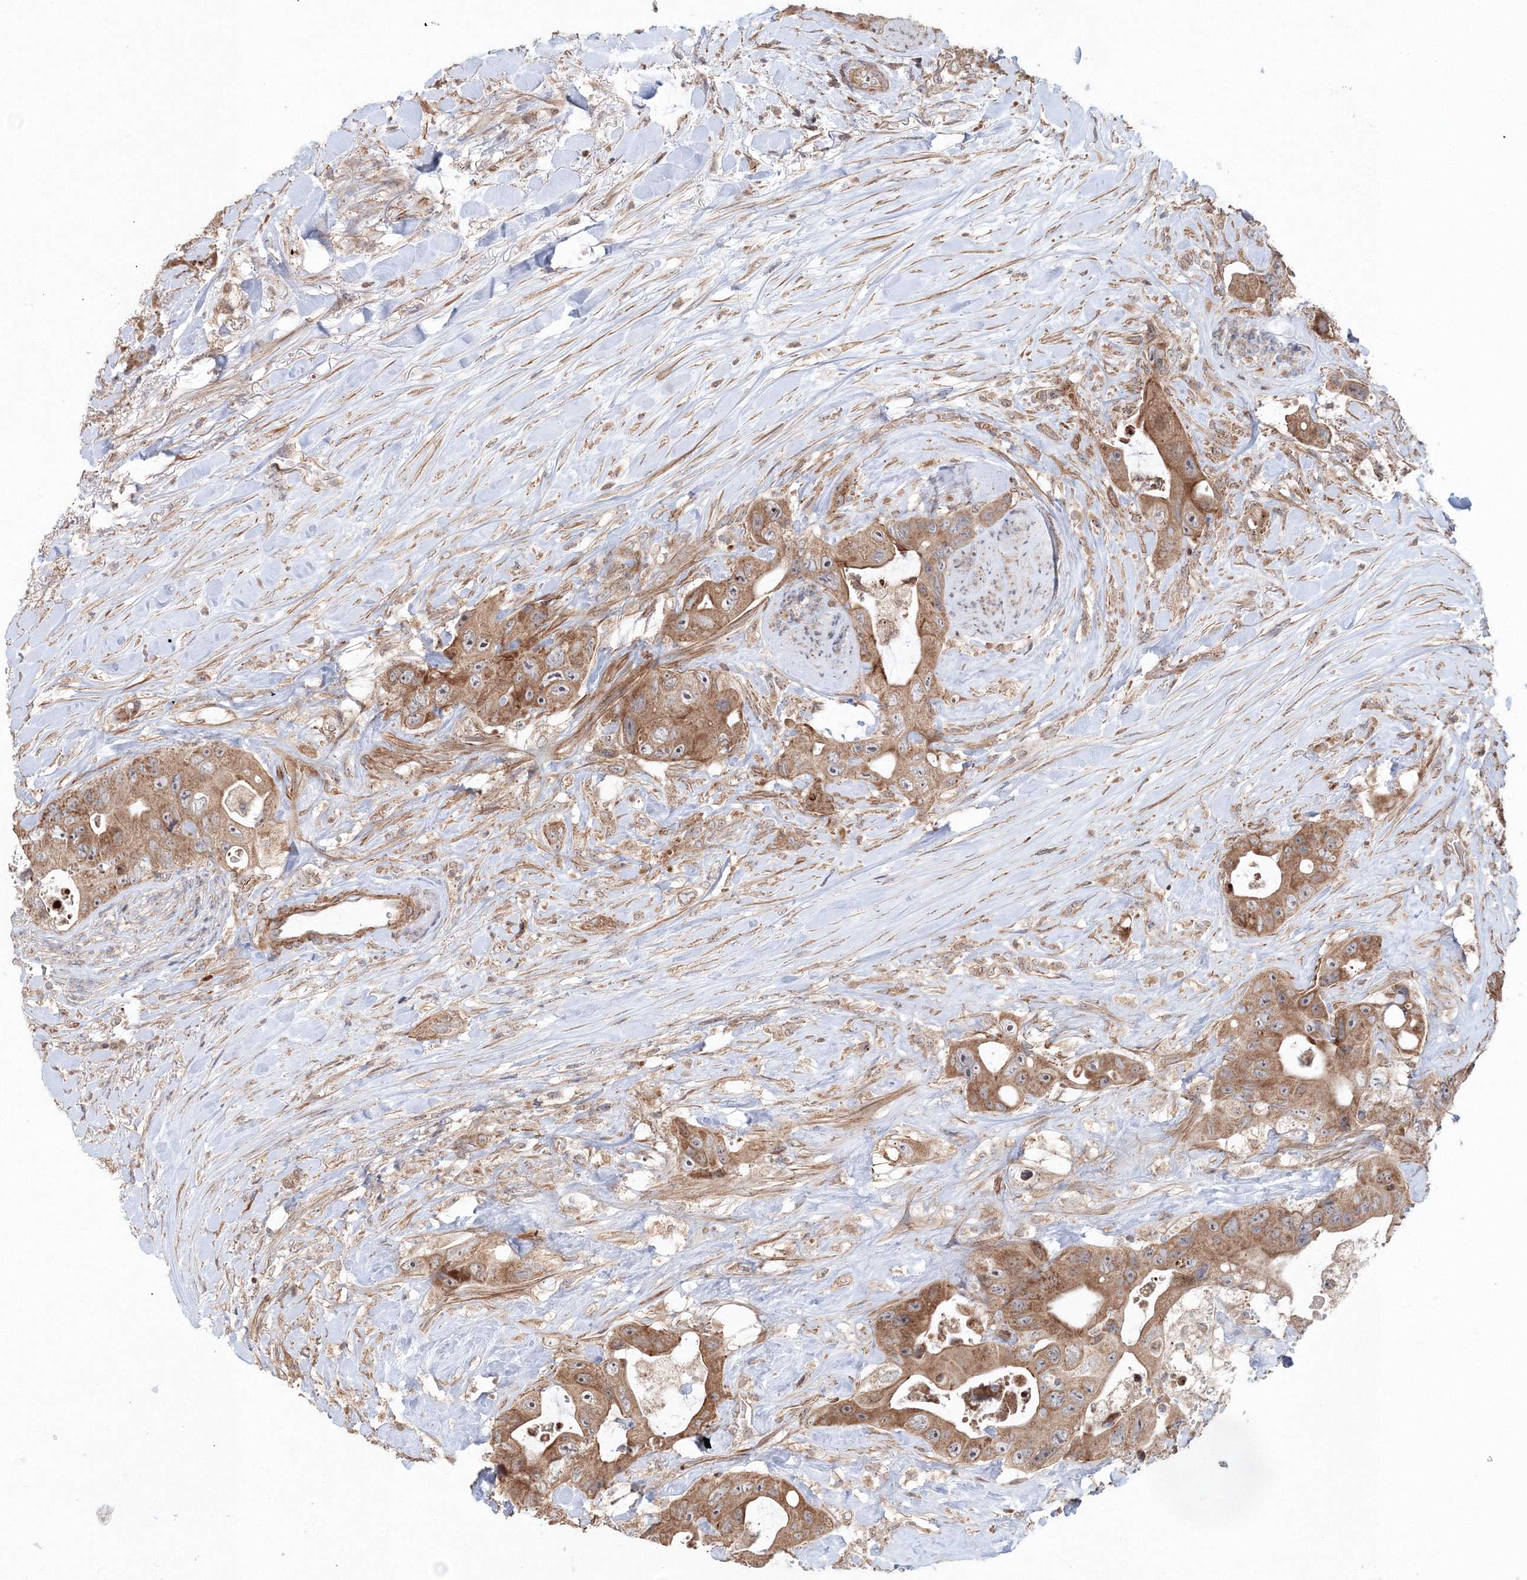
{"staining": {"intensity": "moderate", "quantity": ">75%", "location": "cytoplasmic/membranous"}, "tissue": "colorectal cancer", "cell_type": "Tumor cells", "image_type": "cancer", "snomed": [{"axis": "morphology", "description": "Adenocarcinoma, NOS"}, {"axis": "topography", "description": "Colon"}], "caption": "Immunohistochemistry of human colorectal adenocarcinoma exhibits medium levels of moderate cytoplasmic/membranous staining in approximately >75% of tumor cells.", "gene": "NOA1", "patient": {"sex": "female", "age": 46}}